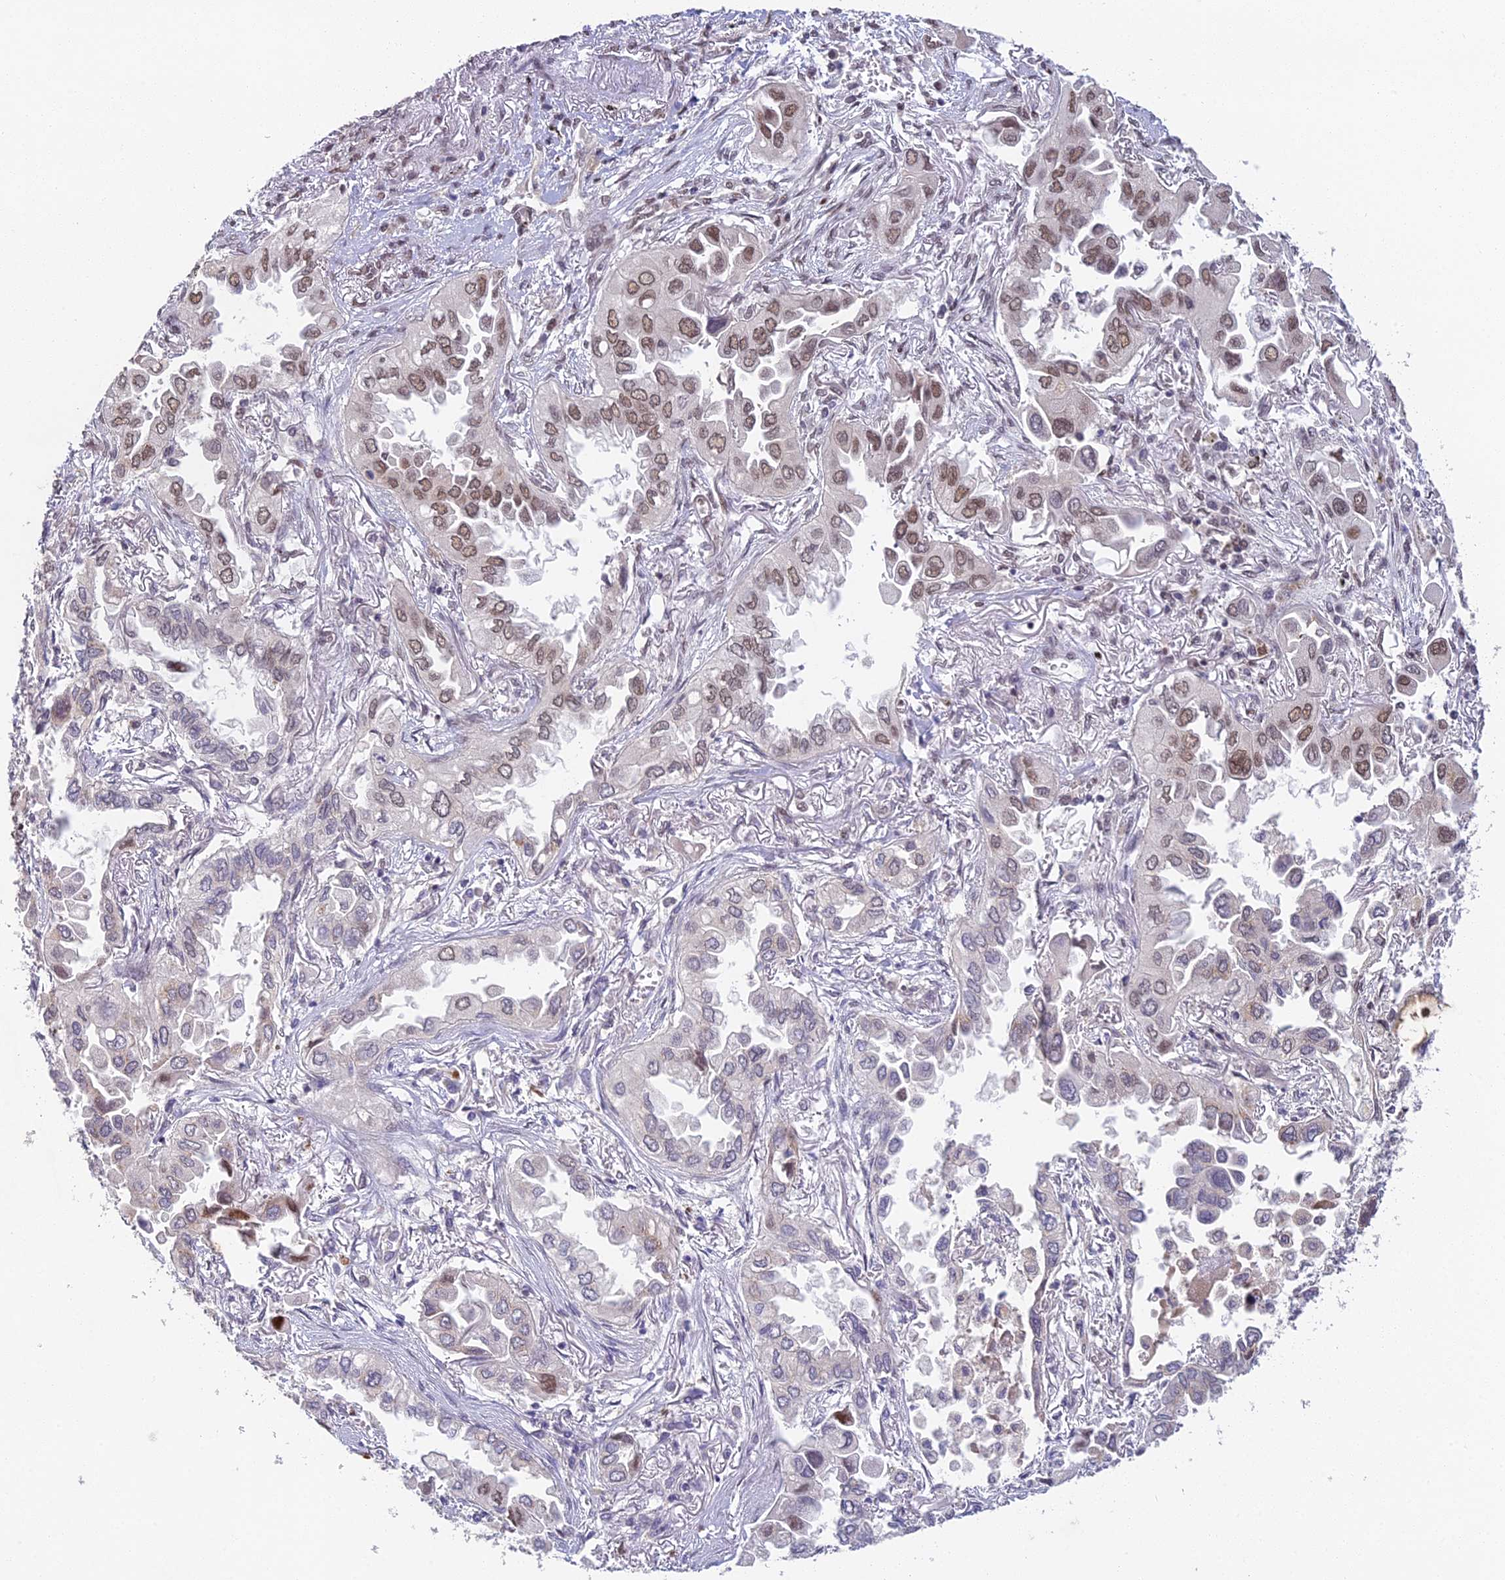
{"staining": {"intensity": "moderate", "quantity": "25%-75%", "location": "nuclear"}, "tissue": "lung cancer", "cell_type": "Tumor cells", "image_type": "cancer", "snomed": [{"axis": "morphology", "description": "Adenocarcinoma, NOS"}, {"axis": "topography", "description": "Lung"}], "caption": "A histopathology image showing moderate nuclear positivity in approximately 25%-75% of tumor cells in lung cancer (adenocarcinoma), as visualized by brown immunohistochemical staining.", "gene": "ABHD17A", "patient": {"sex": "female", "age": 76}}